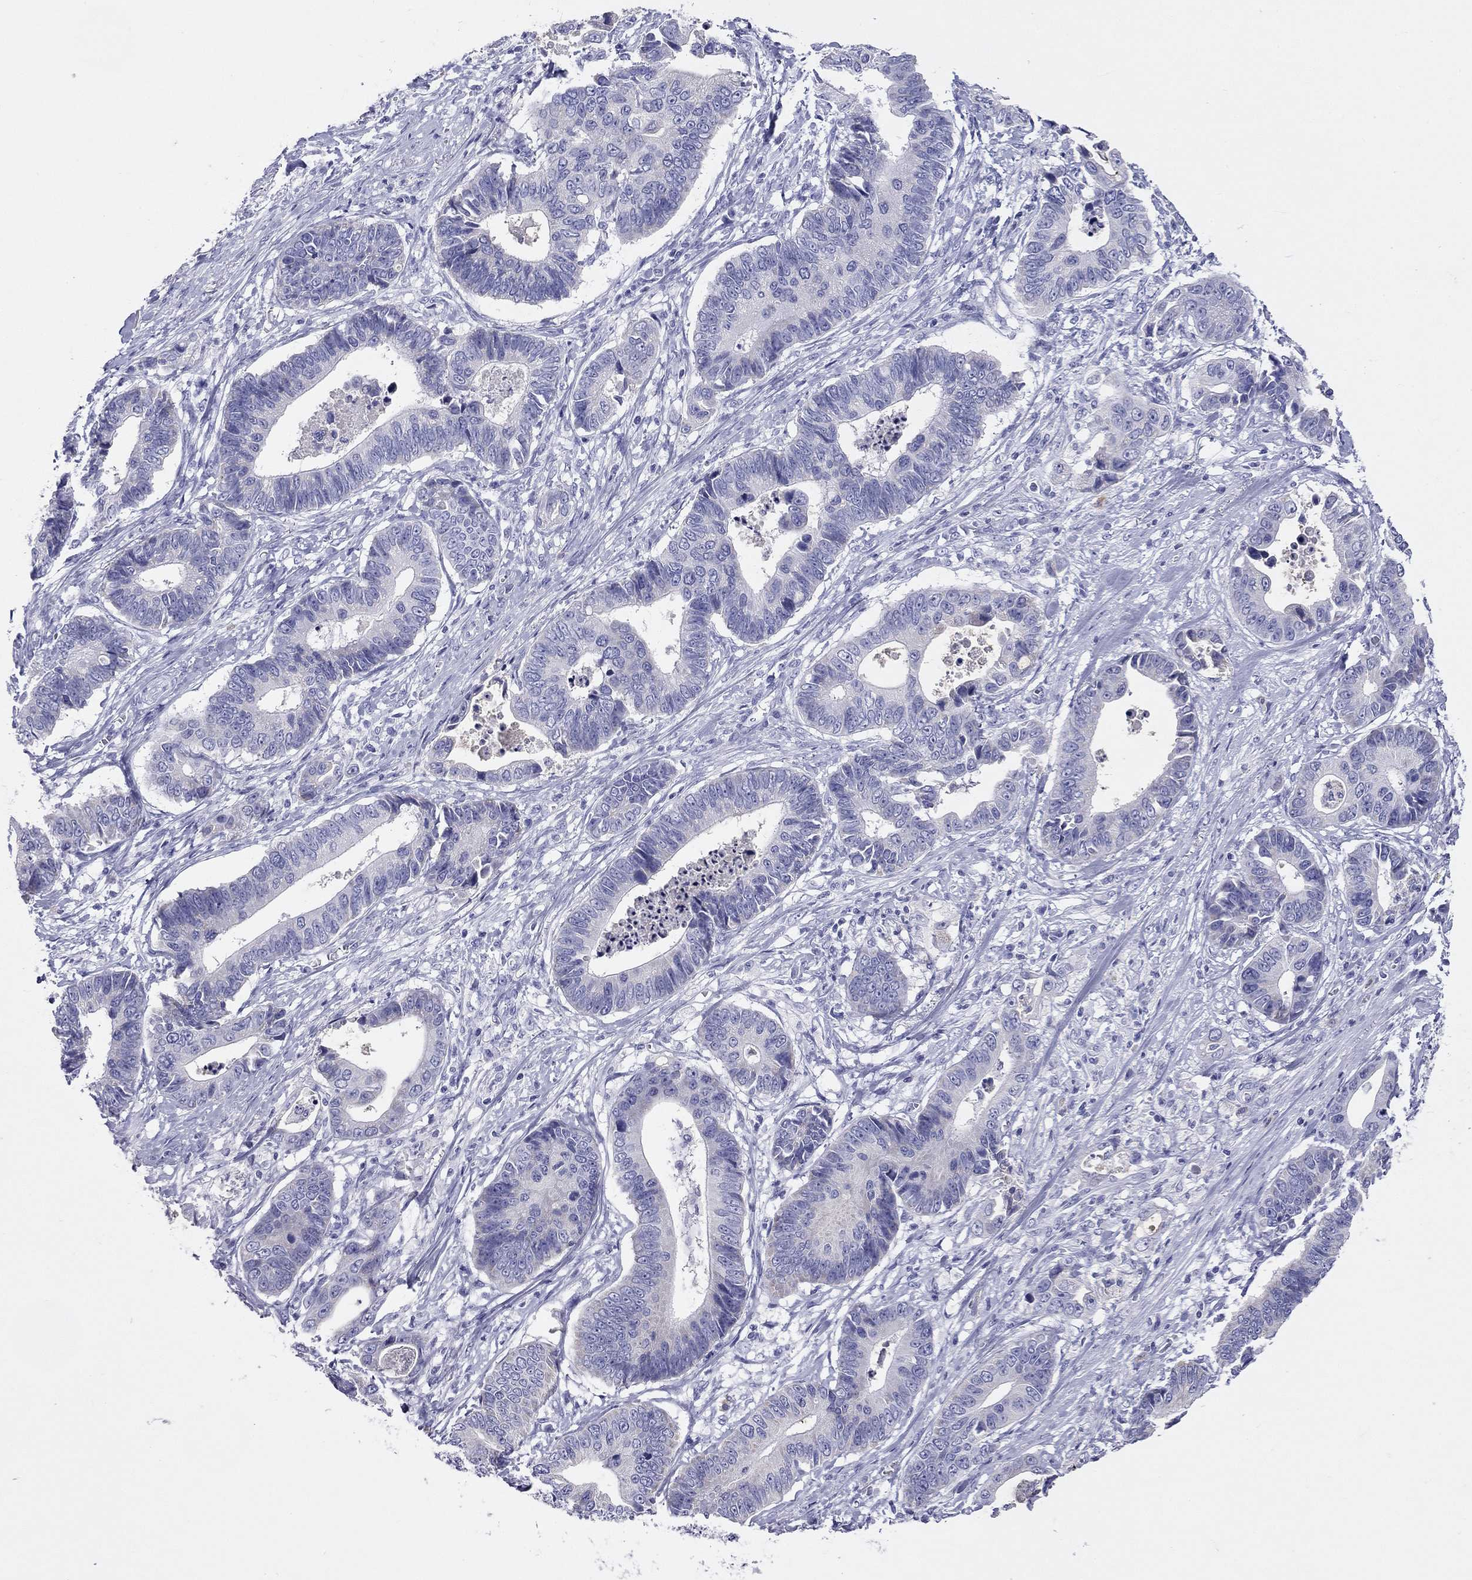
{"staining": {"intensity": "negative", "quantity": "none", "location": "none"}, "tissue": "stomach cancer", "cell_type": "Tumor cells", "image_type": "cancer", "snomed": [{"axis": "morphology", "description": "Adenocarcinoma, NOS"}, {"axis": "topography", "description": "Stomach"}], "caption": "Tumor cells are negative for protein expression in human stomach cancer.", "gene": "DPY19L2", "patient": {"sex": "male", "age": 84}}